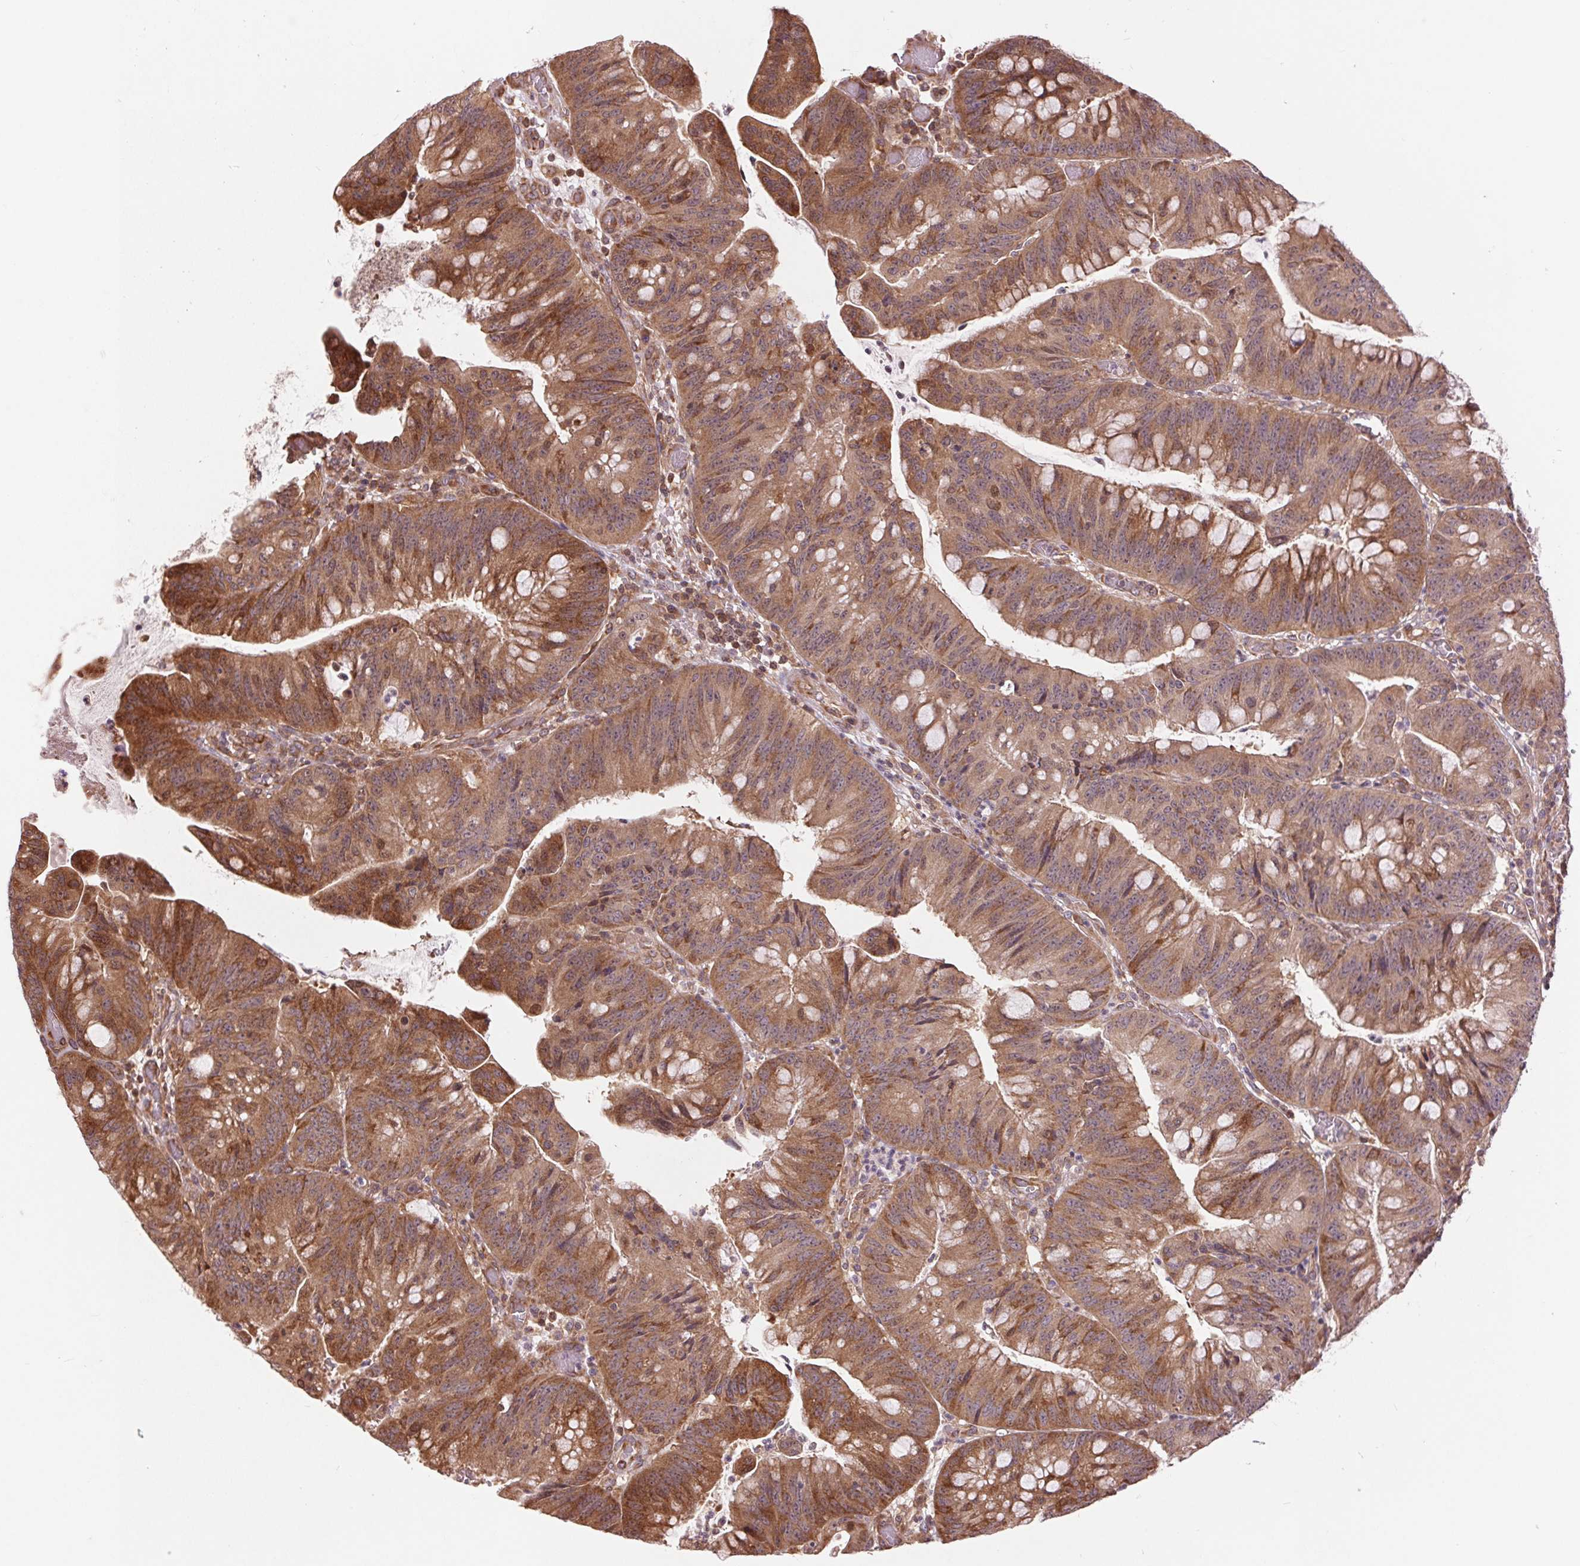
{"staining": {"intensity": "moderate", "quantity": ">75%", "location": "cytoplasmic/membranous"}, "tissue": "colorectal cancer", "cell_type": "Tumor cells", "image_type": "cancer", "snomed": [{"axis": "morphology", "description": "Adenocarcinoma, NOS"}, {"axis": "topography", "description": "Colon"}], "caption": "Human adenocarcinoma (colorectal) stained with a brown dye displays moderate cytoplasmic/membranous positive positivity in about >75% of tumor cells.", "gene": "BTF3L4", "patient": {"sex": "male", "age": 62}}